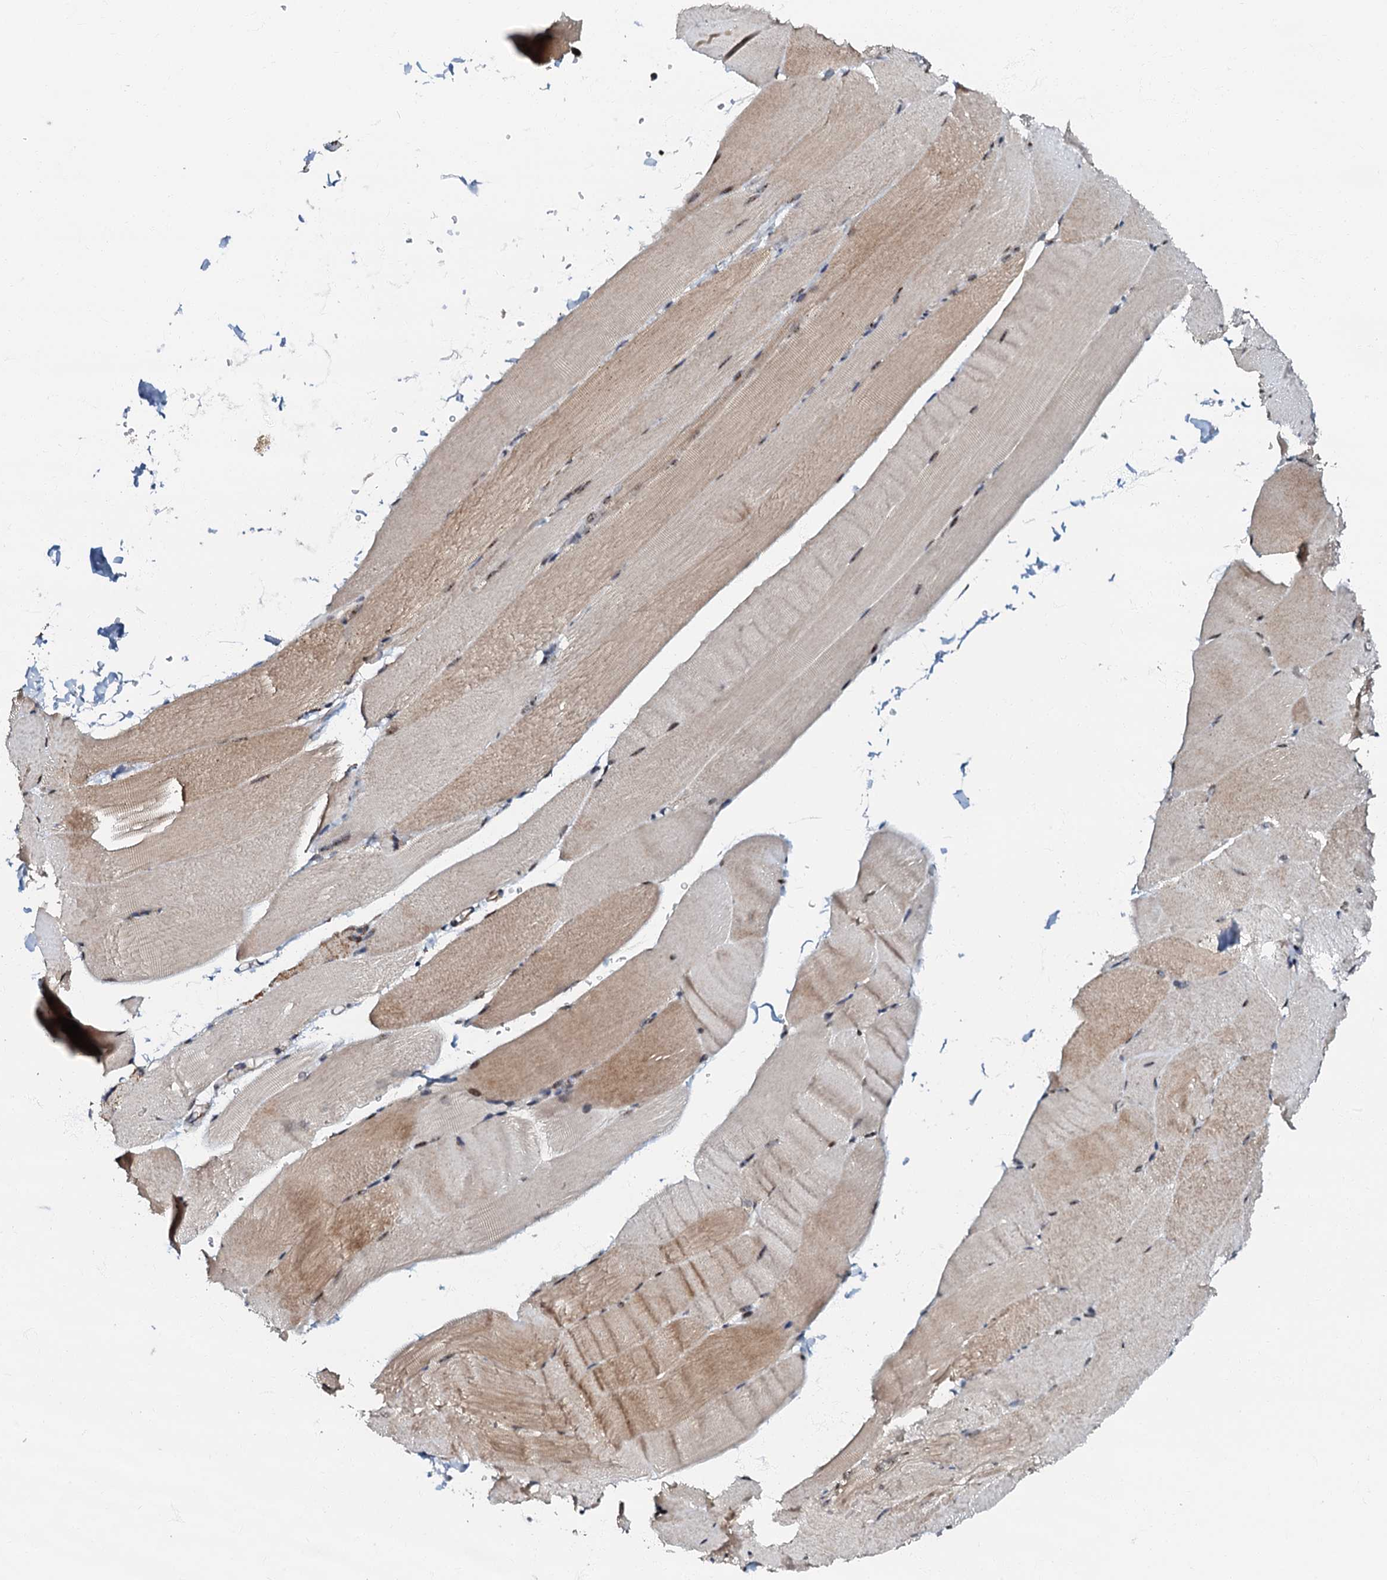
{"staining": {"intensity": "weak", "quantity": "25%-75%", "location": "cytoplasmic/membranous"}, "tissue": "skeletal muscle", "cell_type": "Myocytes", "image_type": "normal", "snomed": [{"axis": "morphology", "description": "Normal tissue, NOS"}, {"axis": "topography", "description": "Skeletal muscle"}, {"axis": "topography", "description": "Parathyroid gland"}], "caption": "The image demonstrates a brown stain indicating the presence of a protein in the cytoplasmic/membranous of myocytes in skeletal muscle.", "gene": "OLAH", "patient": {"sex": "female", "age": 37}}